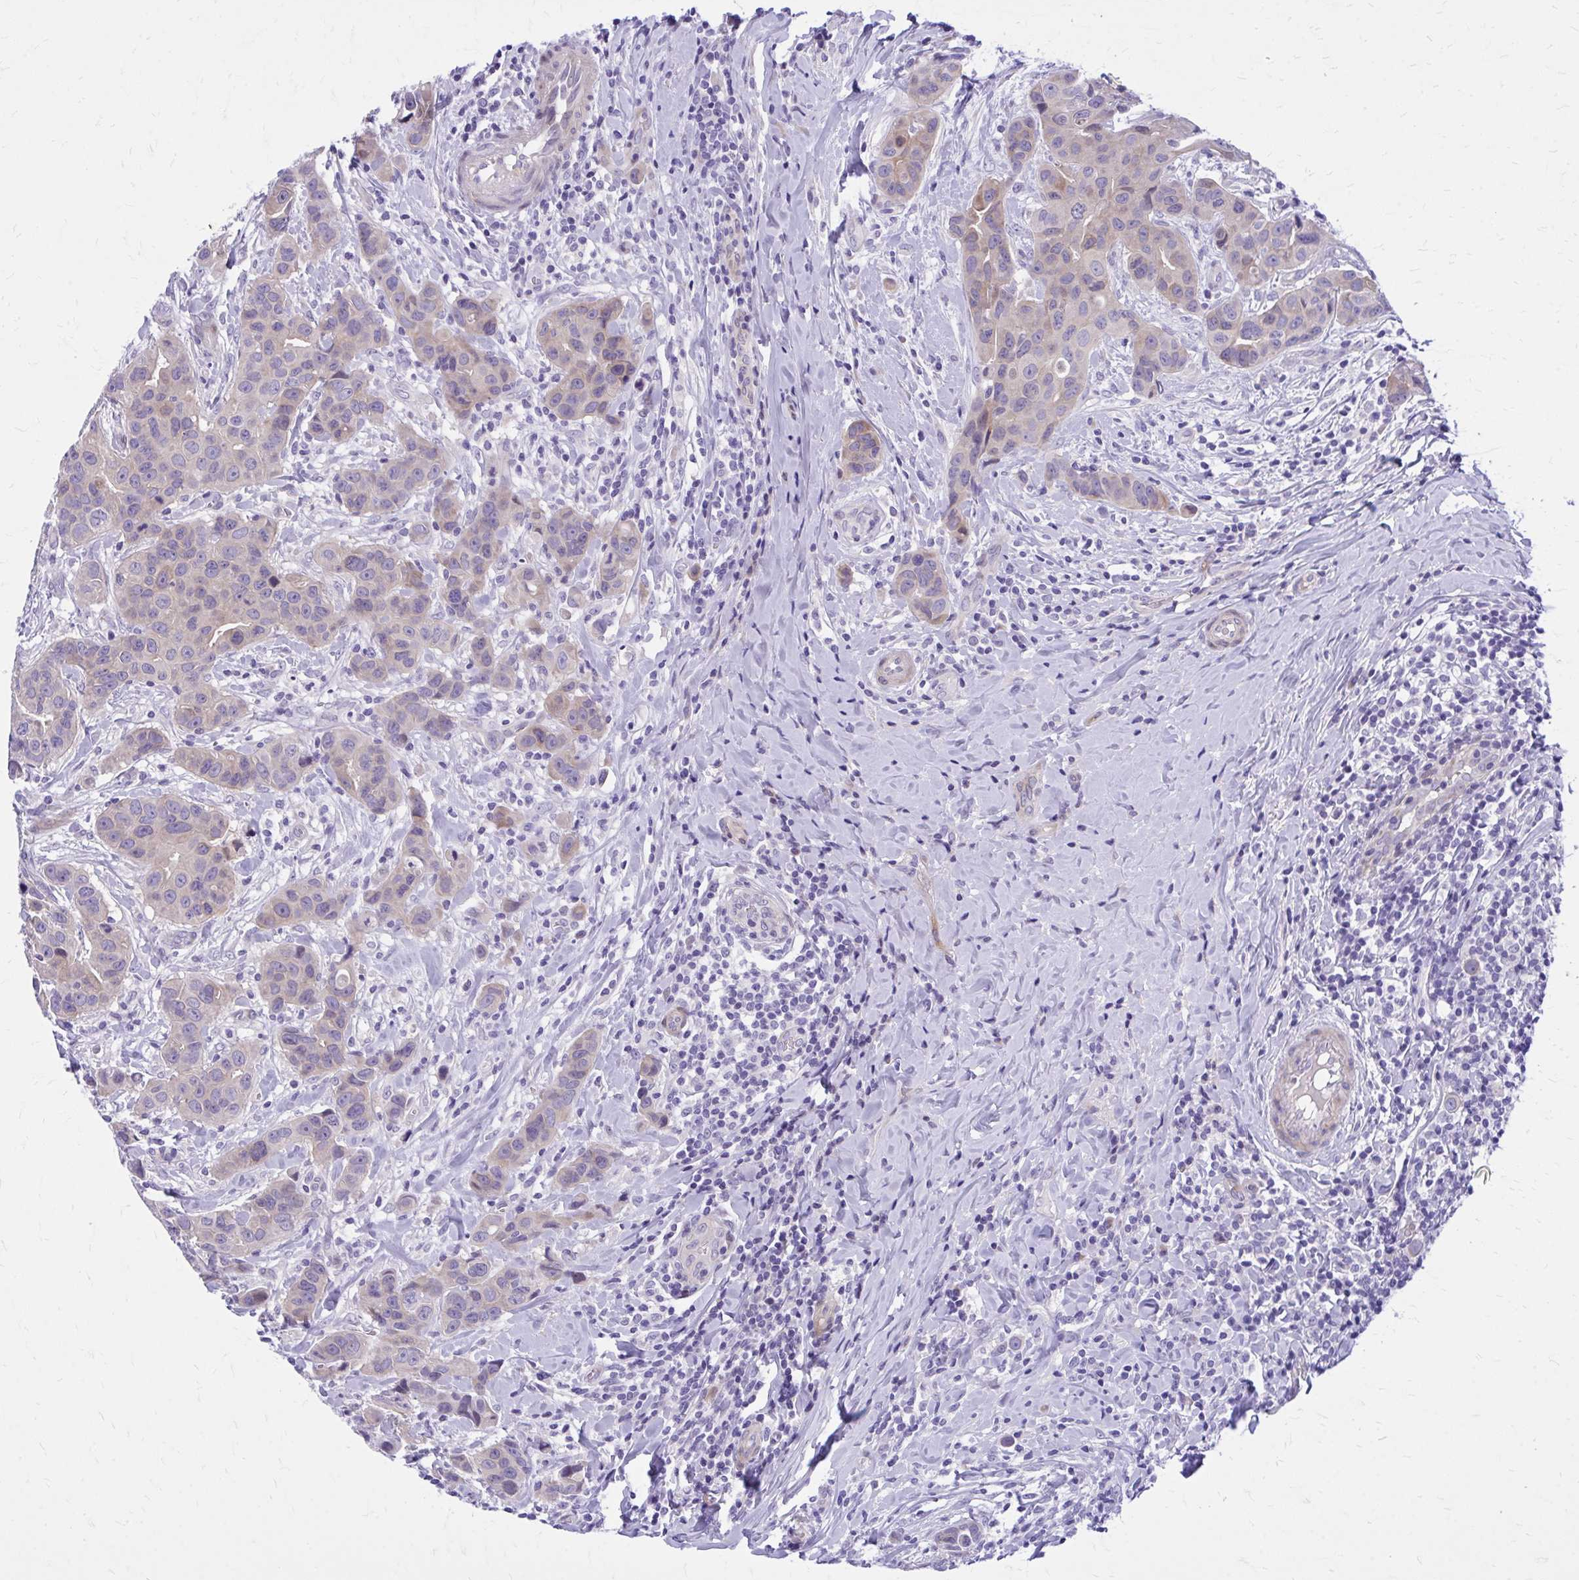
{"staining": {"intensity": "weak", "quantity": "25%-75%", "location": "cytoplasmic/membranous"}, "tissue": "breast cancer", "cell_type": "Tumor cells", "image_type": "cancer", "snomed": [{"axis": "morphology", "description": "Duct carcinoma"}, {"axis": "topography", "description": "Breast"}], "caption": "Immunohistochemical staining of breast cancer displays low levels of weak cytoplasmic/membranous staining in about 25%-75% of tumor cells. Using DAB (3,3'-diaminobenzidine) (brown) and hematoxylin (blue) stains, captured at high magnification using brightfield microscopy.", "gene": "ADAMTSL1", "patient": {"sex": "female", "age": 24}}